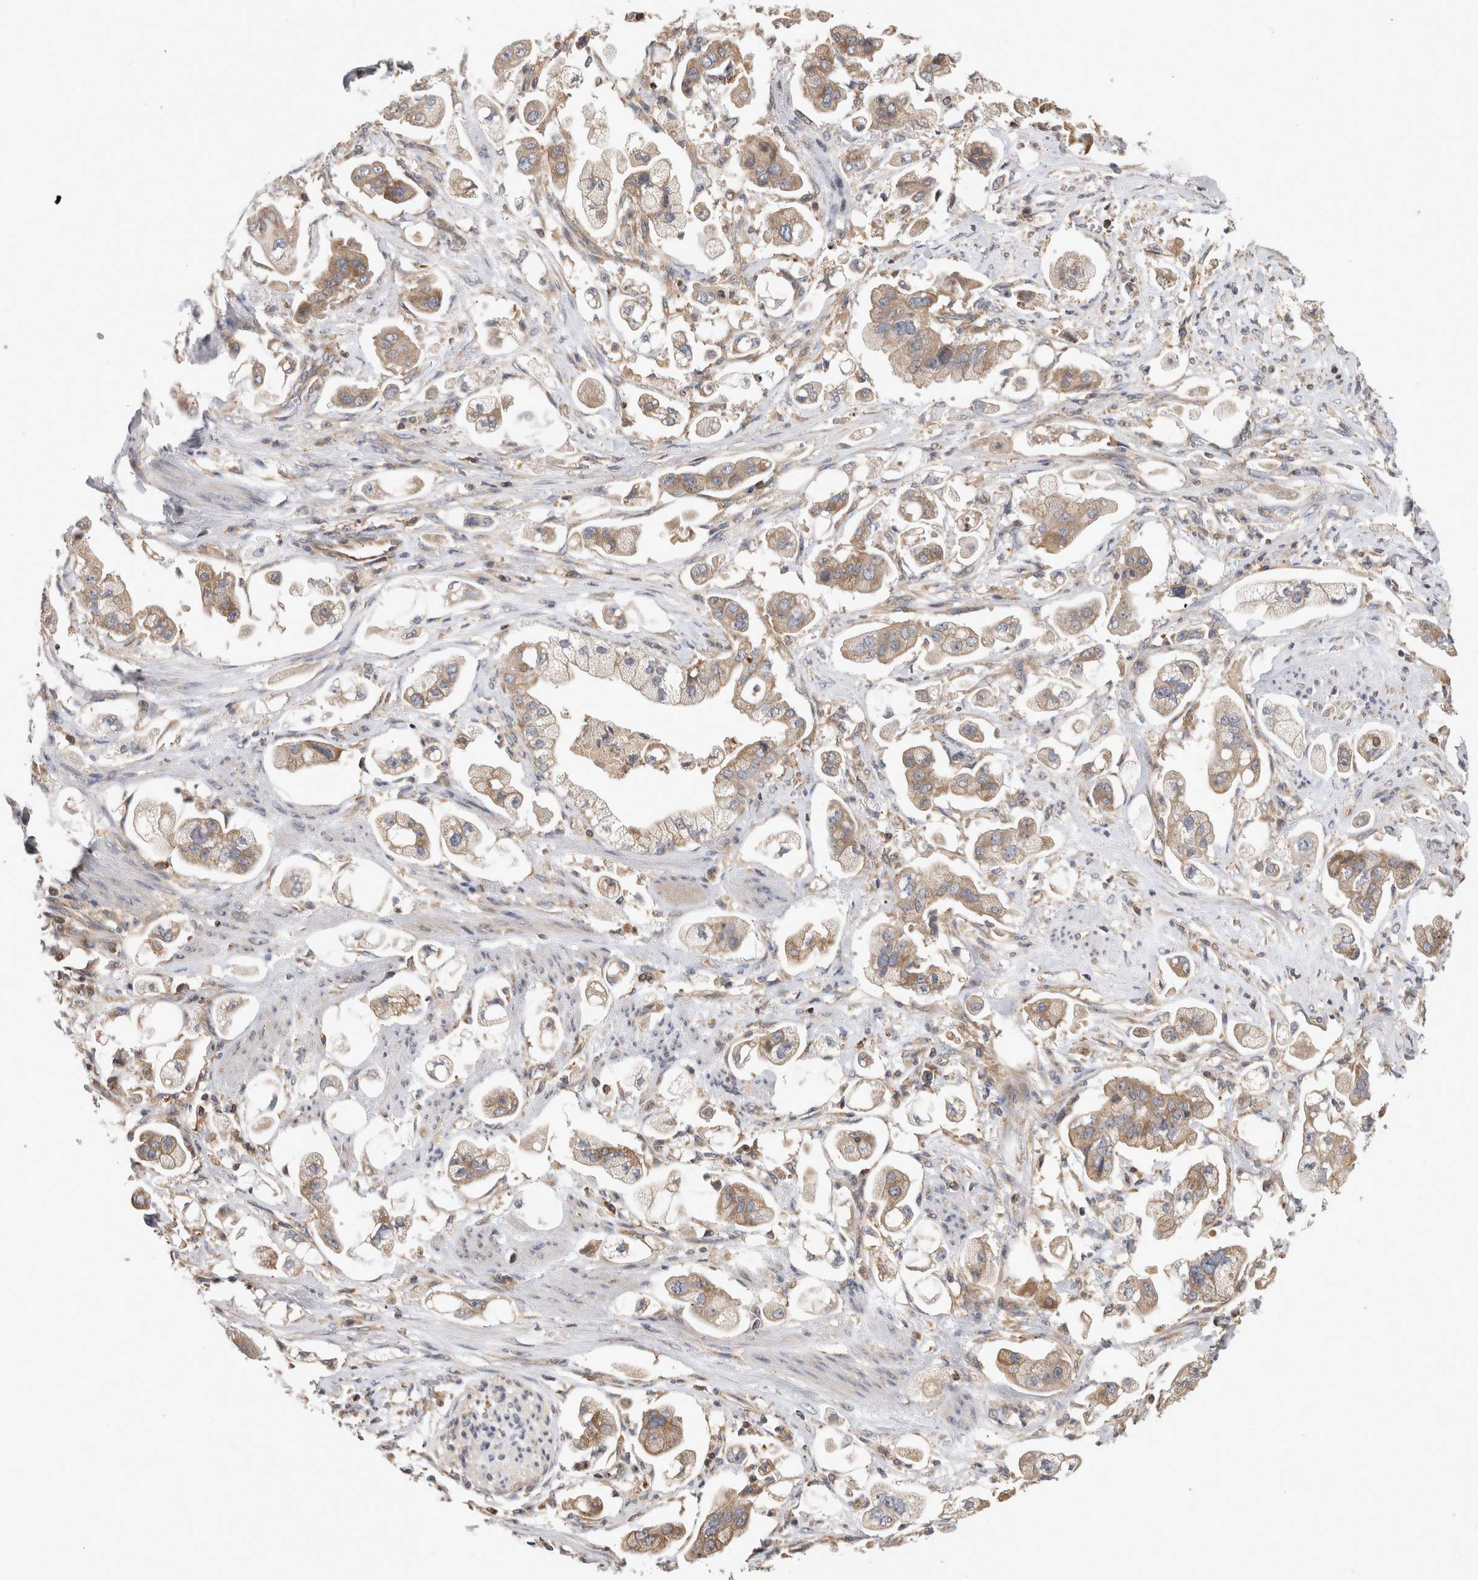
{"staining": {"intensity": "moderate", "quantity": ">75%", "location": "cytoplasmic/membranous"}, "tissue": "stomach cancer", "cell_type": "Tumor cells", "image_type": "cancer", "snomed": [{"axis": "morphology", "description": "Adenocarcinoma, NOS"}, {"axis": "topography", "description": "Stomach"}], "caption": "Protein expression analysis of human adenocarcinoma (stomach) reveals moderate cytoplasmic/membranous staining in about >75% of tumor cells.", "gene": "GRIK2", "patient": {"sex": "male", "age": 62}}